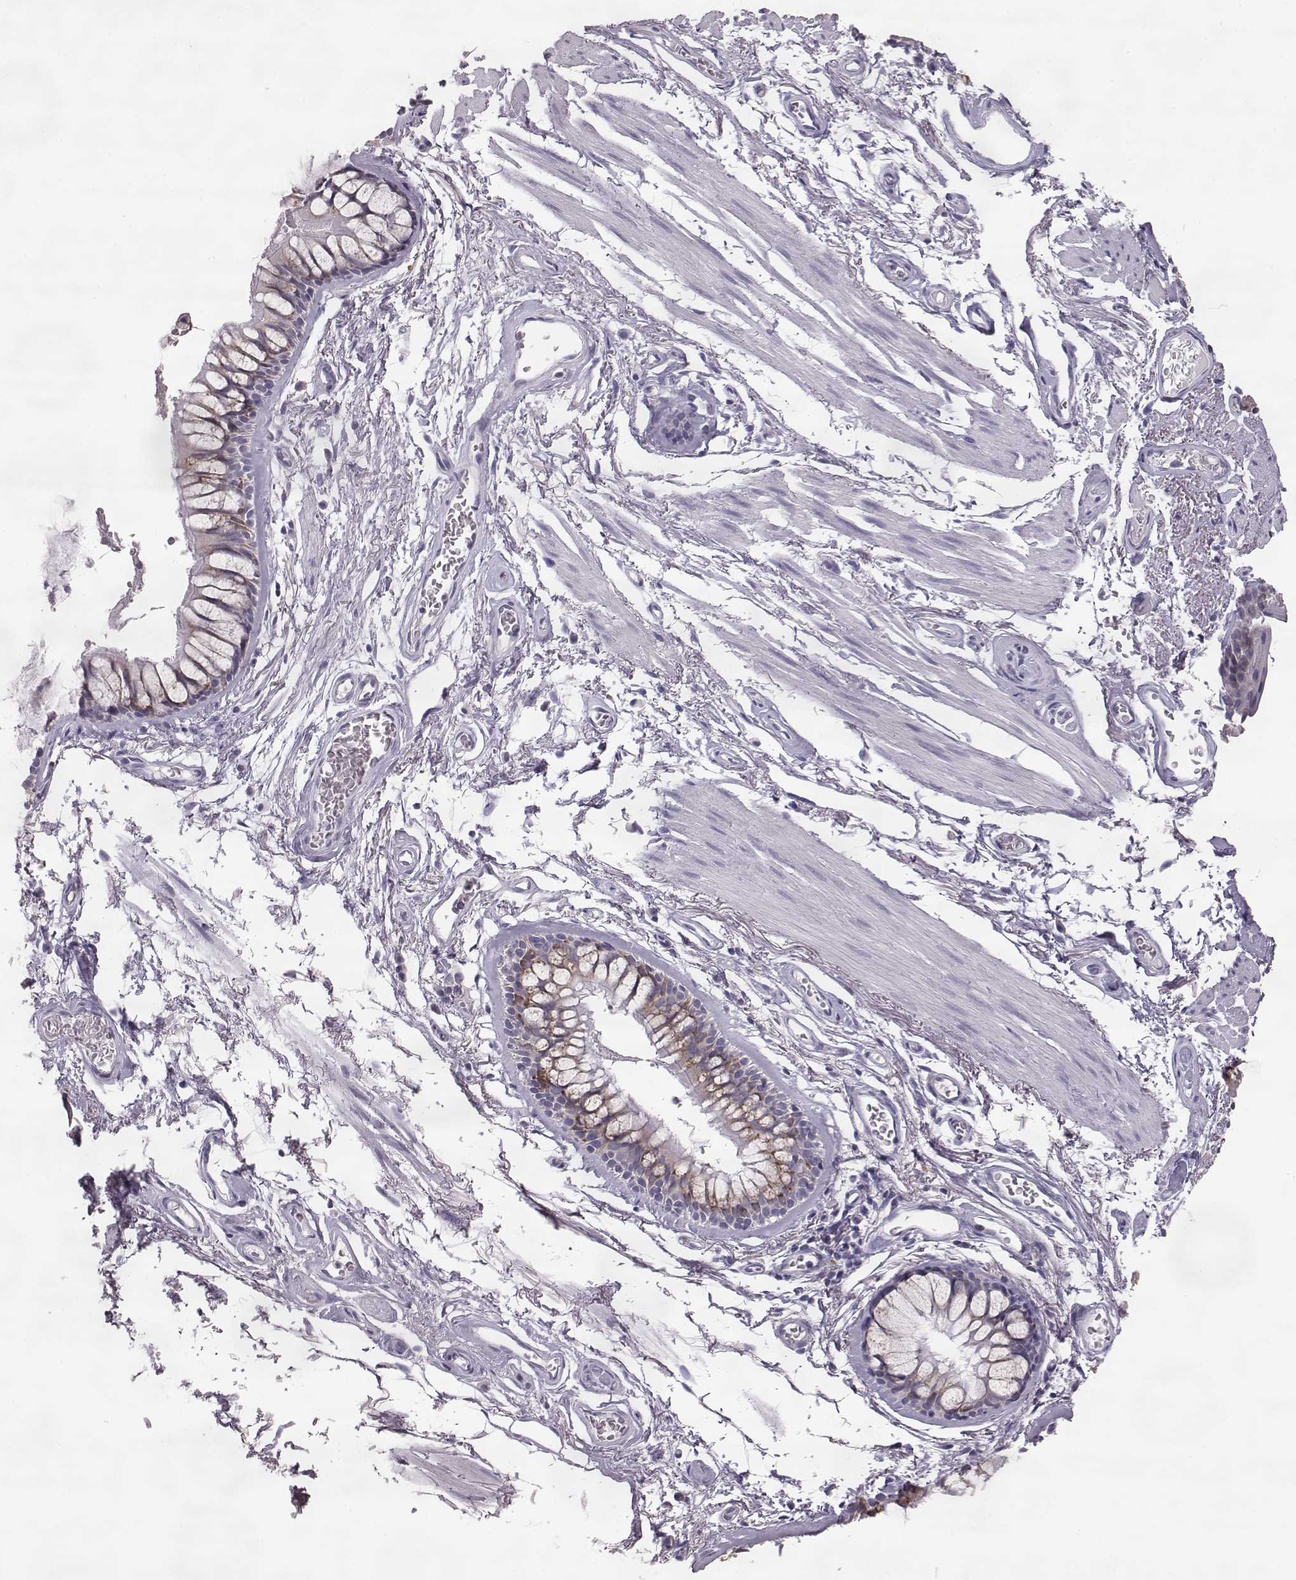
{"staining": {"intensity": "negative", "quantity": "none", "location": "none"}, "tissue": "soft tissue", "cell_type": "Chondrocytes", "image_type": "normal", "snomed": [{"axis": "morphology", "description": "Normal tissue, NOS"}, {"axis": "topography", "description": "Cartilage tissue"}, {"axis": "topography", "description": "Bronchus"}], "caption": "Immunohistochemistry of benign human soft tissue exhibits no positivity in chondrocytes.", "gene": "ELOVL5", "patient": {"sex": "female", "age": 79}}